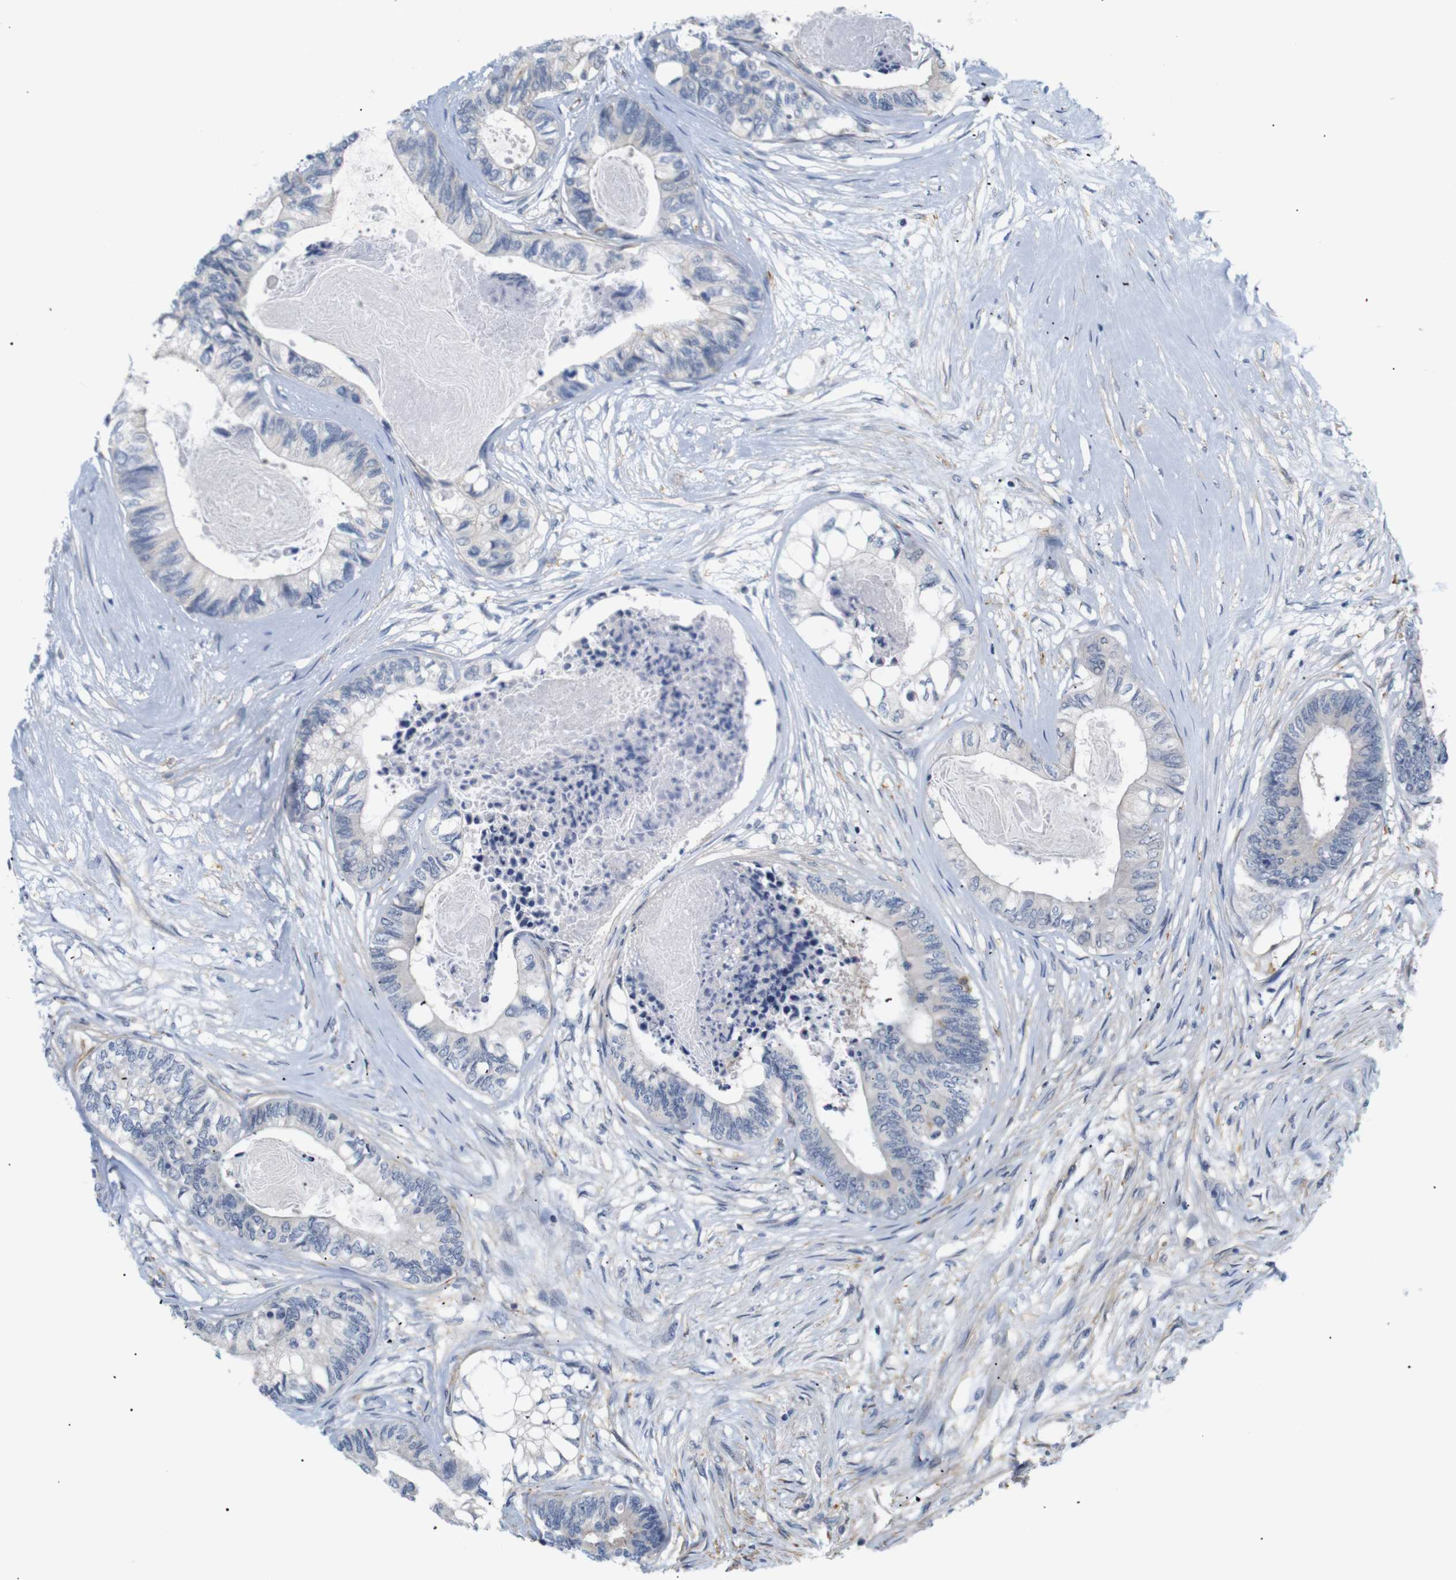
{"staining": {"intensity": "negative", "quantity": "none", "location": "none"}, "tissue": "colorectal cancer", "cell_type": "Tumor cells", "image_type": "cancer", "snomed": [{"axis": "morphology", "description": "Adenocarcinoma, NOS"}, {"axis": "topography", "description": "Rectum"}], "caption": "Tumor cells show no significant protein expression in colorectal cancer (adenocarcinoma).", "gene": "STMN3", "patient": {"sex": "male", "age": 63}}